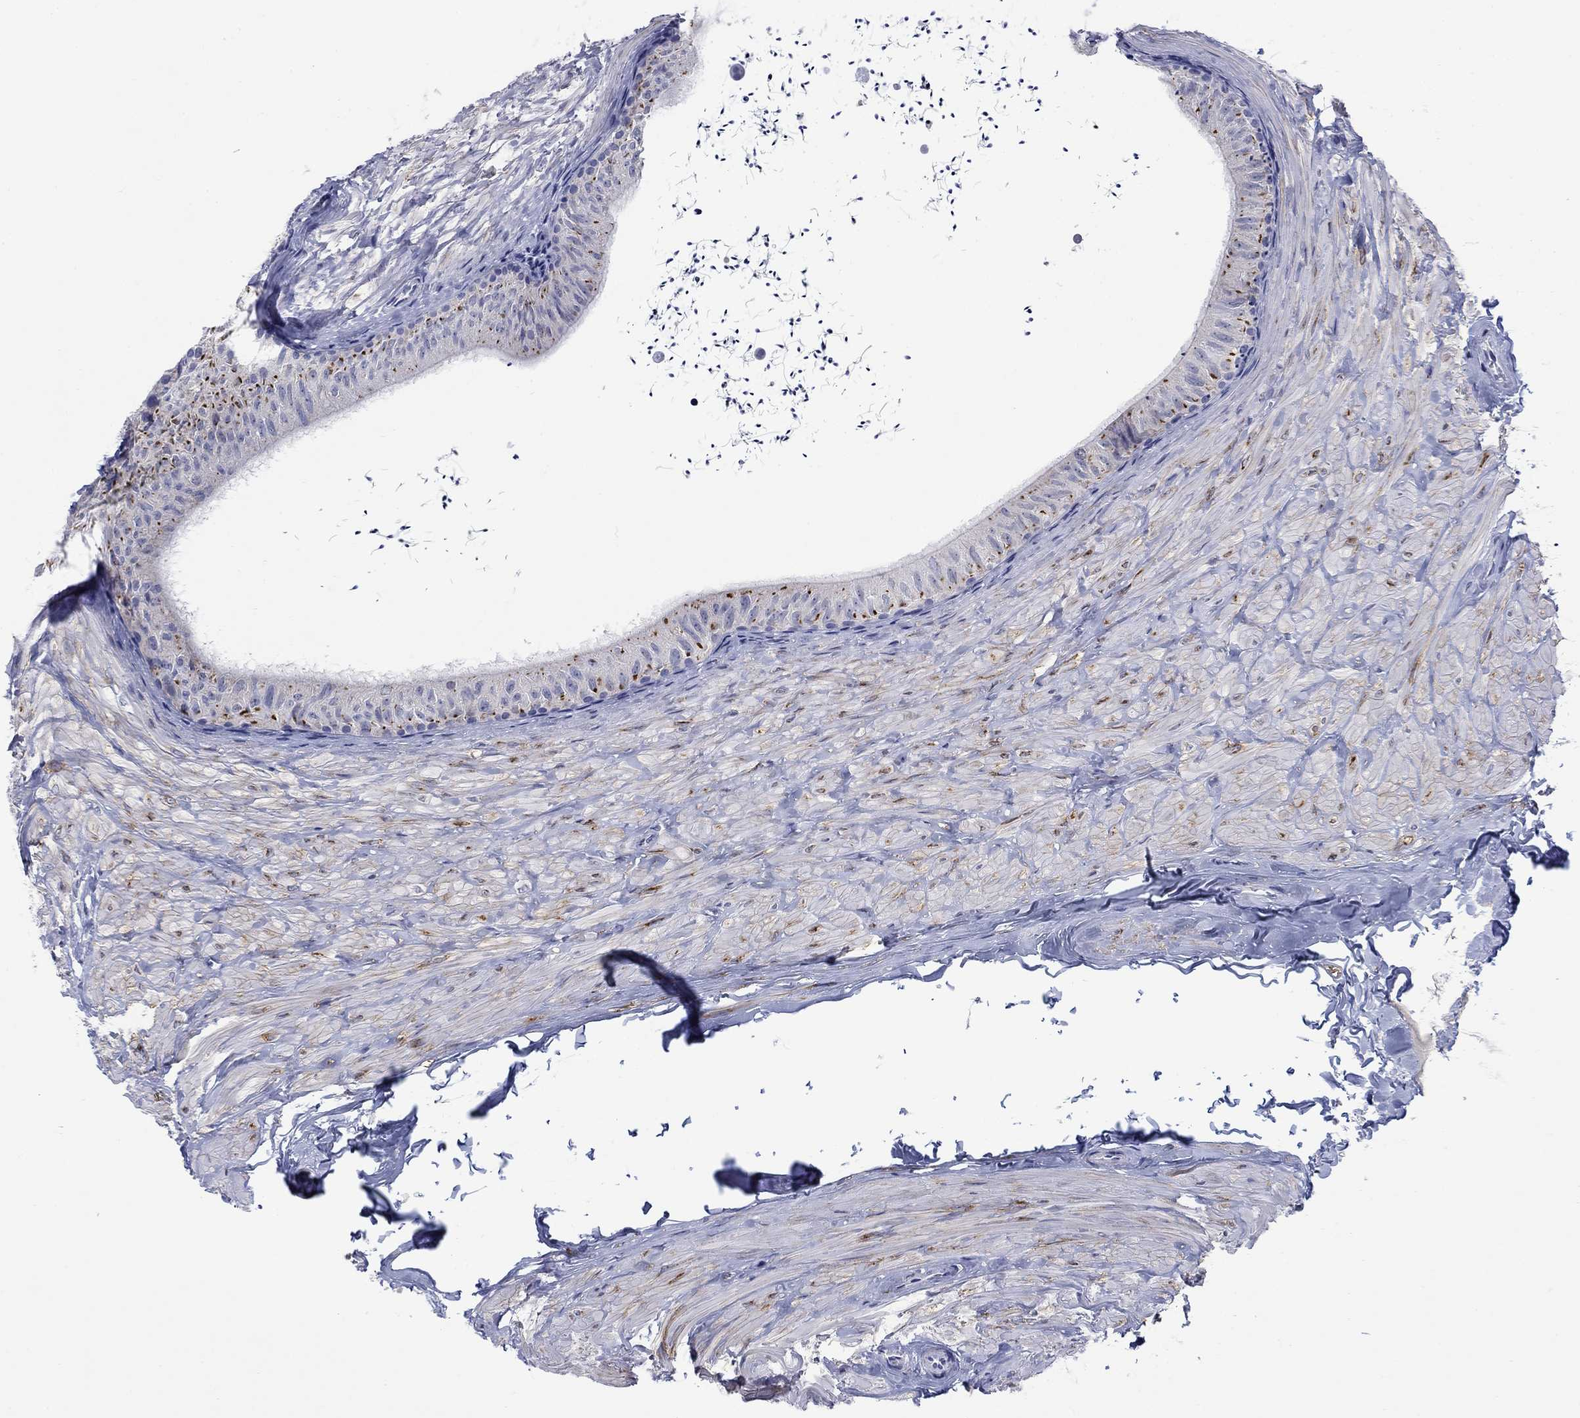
{"staining": {"intensity": "negative", "quantity": "none", "location": "none"}, "tissue": "epididymis", "cell_type": "Glandular cells", "image_type": "normal", "snomed": [{"axis": "morphology", "description": "Normal tissue, NOS"}, {"axis": "topography", "description": "Epididymis"}], "caption": "This is an immunohistochemistry micrograph of normal epididymis. There is no expression in glandular cells.", "gene": "PTPRZ1", "patient": {"sex": "male", "age": 32}}